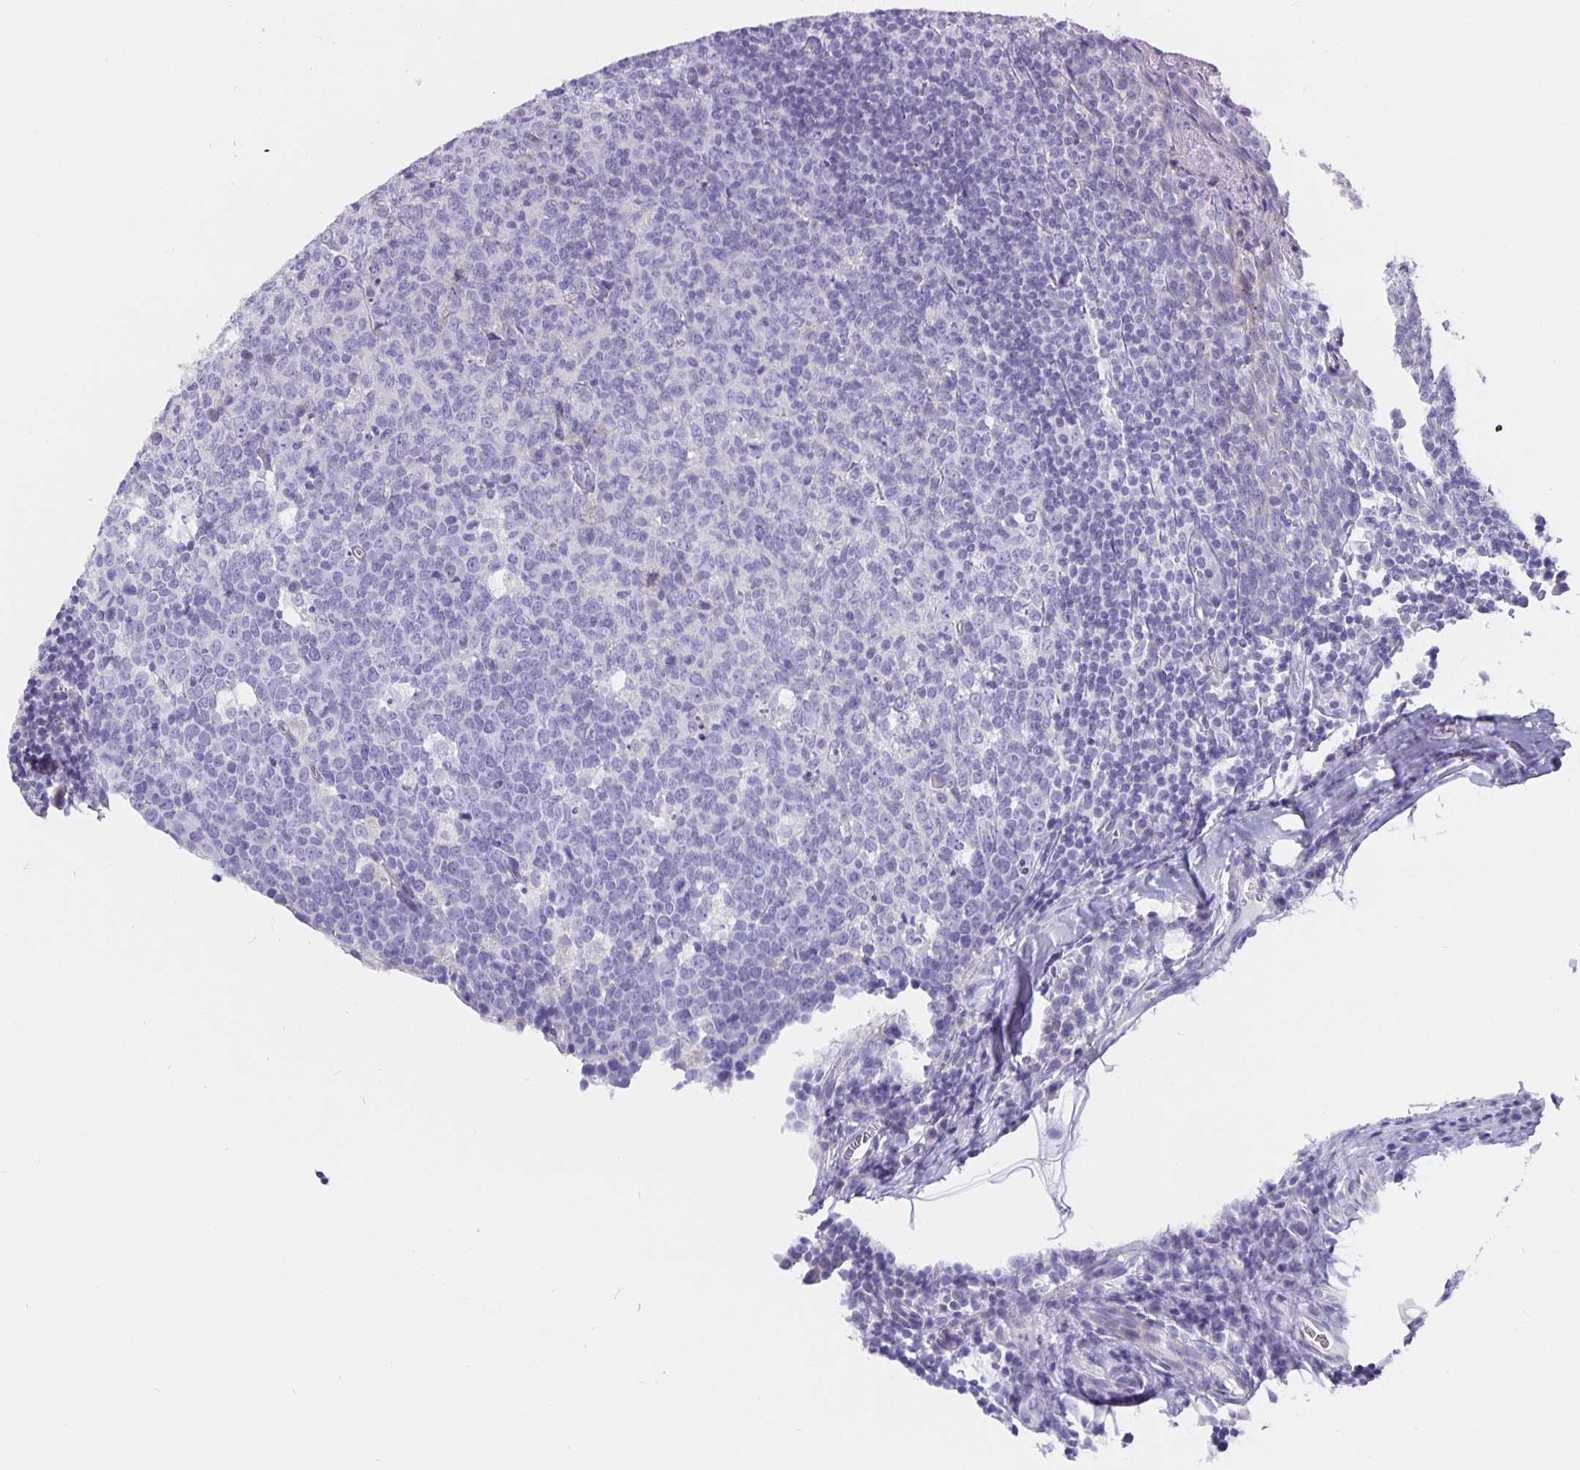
{"staining": {"intensity": "negative", "quantity": "none", "location": "none"}, "tissue": "tonsil", "cell_type": "Germinal center cells", "image_type": "normal", "snomed": [{"axis": "morphology", "description": "Normal tissue, NOS"}, {"axis": "topography", "description": "Tonsil"}], "caption": "Immunohistochemistry (IHC) of unremarkable tonsil demonstrates no expression in germinal center cells. (DAB (3,3'-diaminobenzidine) IHC visualized using brightfield microscopy, high magnification).", "gene": "CFAP74", "patient": {"sex": "male", "age": 27}}